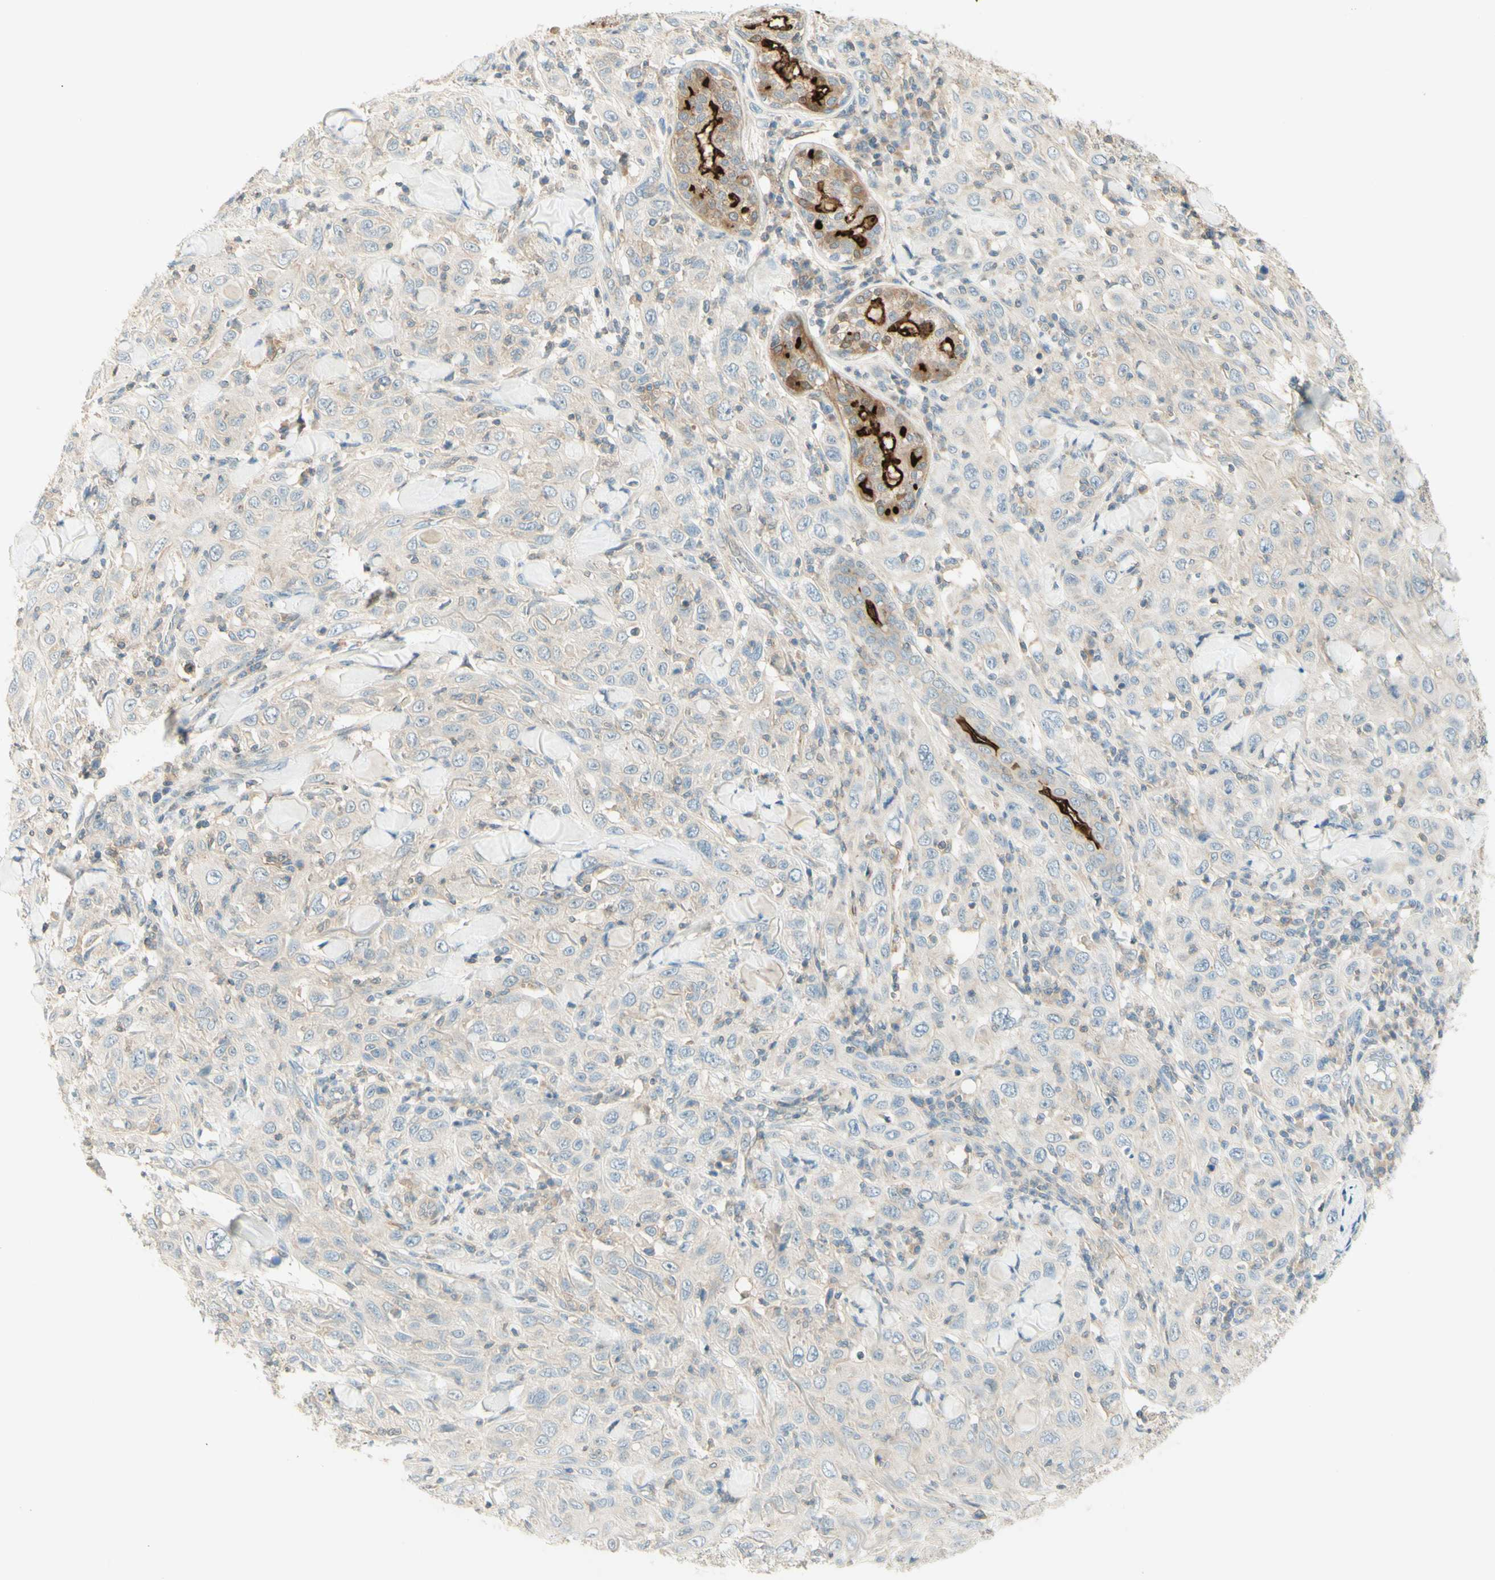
{"staining": {"intensity": "strong", "quantity": "<25%", "location": "cytoplasmic/membranous"}, "tissue": "skin cancer", "cell_type": "Tumor cells", "image_type": "cancer", "snomed": [{"axis": "morphology", "description": "Squamous cell carcinoma, NOS"}, {"axis": "topography", "description": "Skin"}], "caption": "Skin cancer stained with IHC demonstrates strong cytoplasmic/membranous expression in approximately <25% of tumor cells.", "gene": "PROM1", "patient": {"sex": "female", "age": 88}}